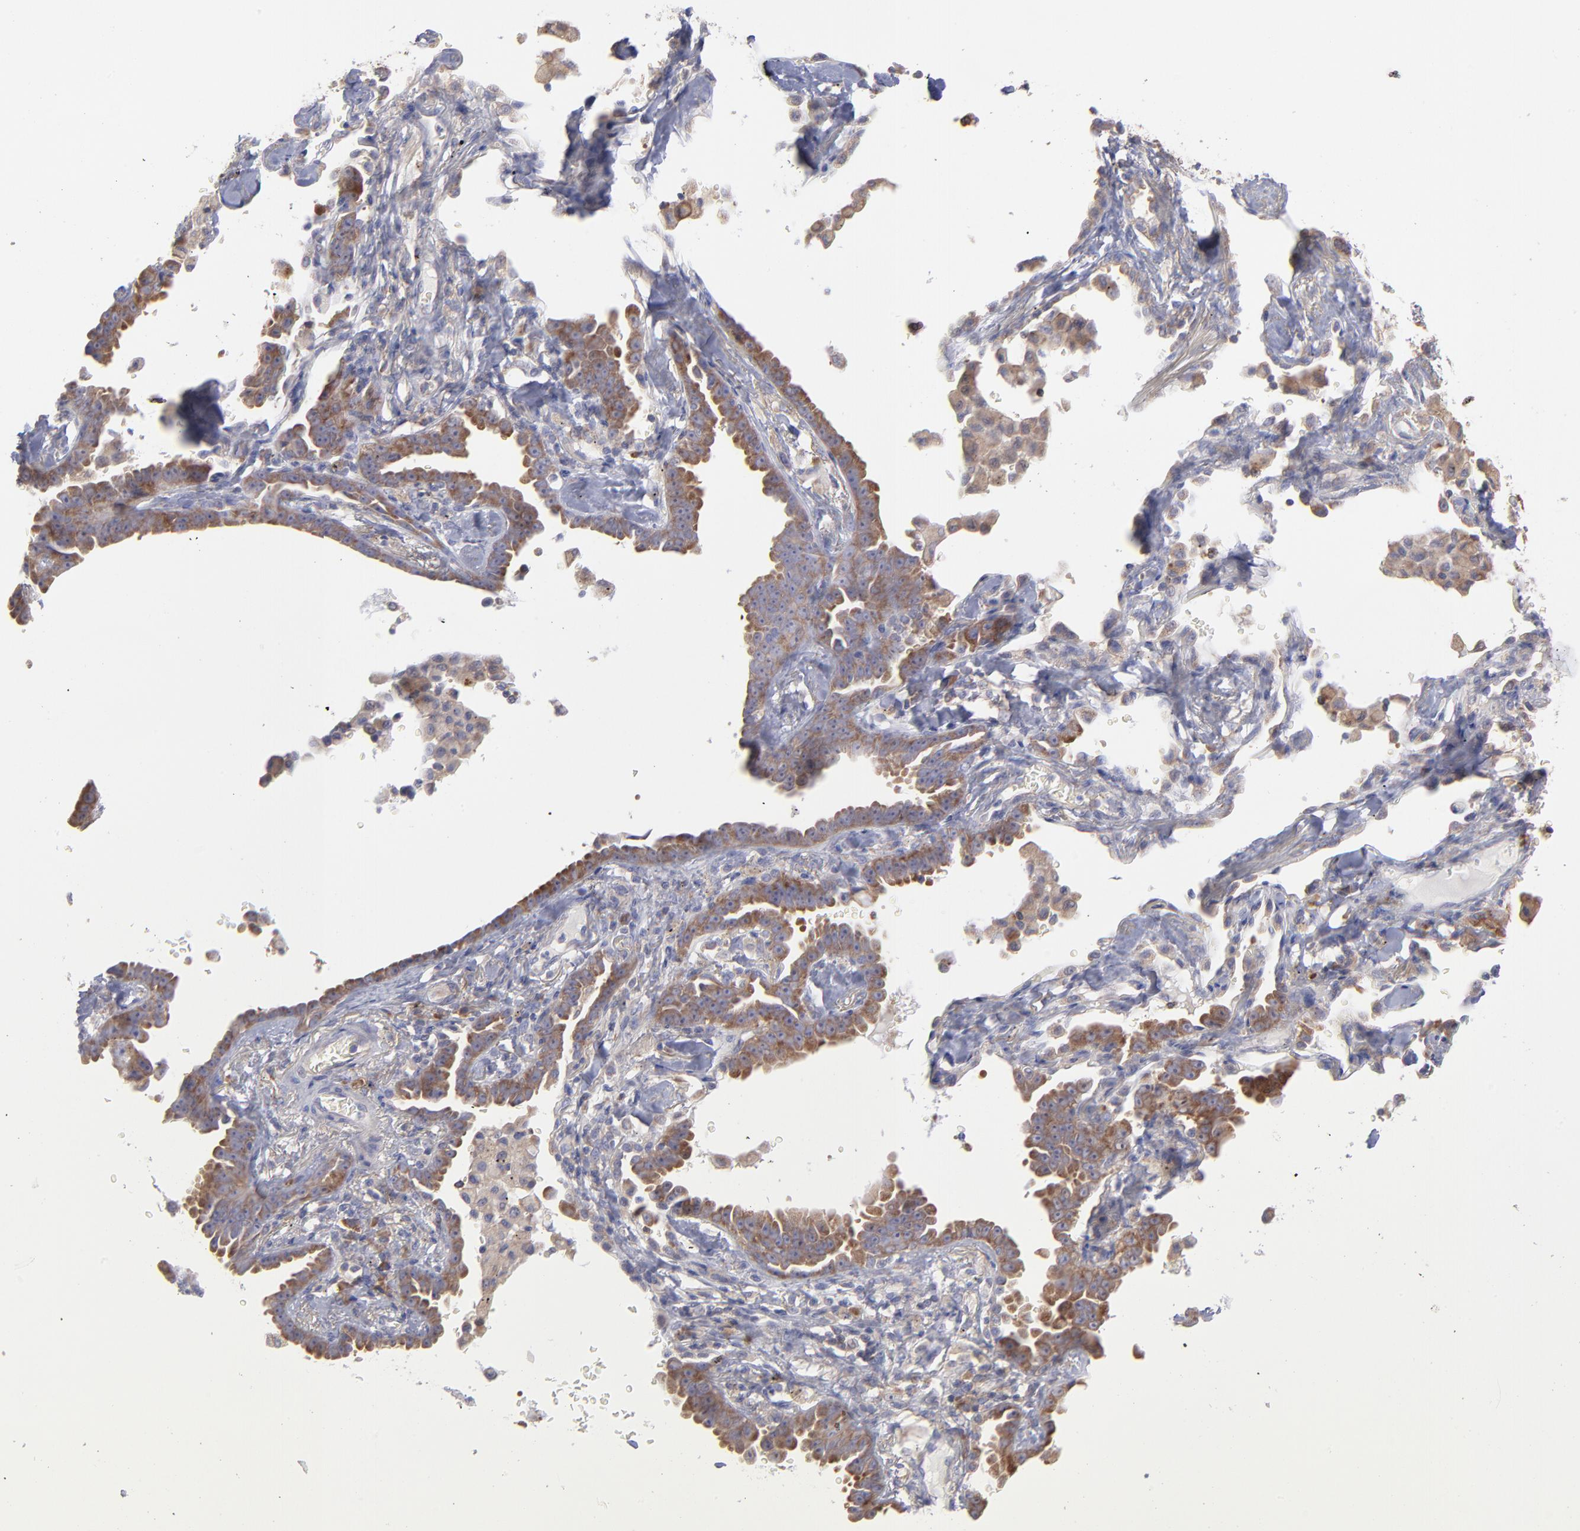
{"staining": {"intensity": "moderate", "quantity": ">75%", "location": "cytoplasmic/membranous"}, "tissue": "lung cancer", "cell_type": "Tumor cells", "image_type": "cancer", "snomed": [{"axis": "morphology", "description": "Adenocarcinoma, NOS"}, {"axis": "topography", "description": "Lung"}], "caption": "A histopathology image of human lung adenocarcinoma stained for a protein reveals moderate cytoplasmic/membranous brown staining in tumor cells. Nuclei are stained in blue.", "gene": "RPLP0", "patient": {"sex": "female", "age": 64}}